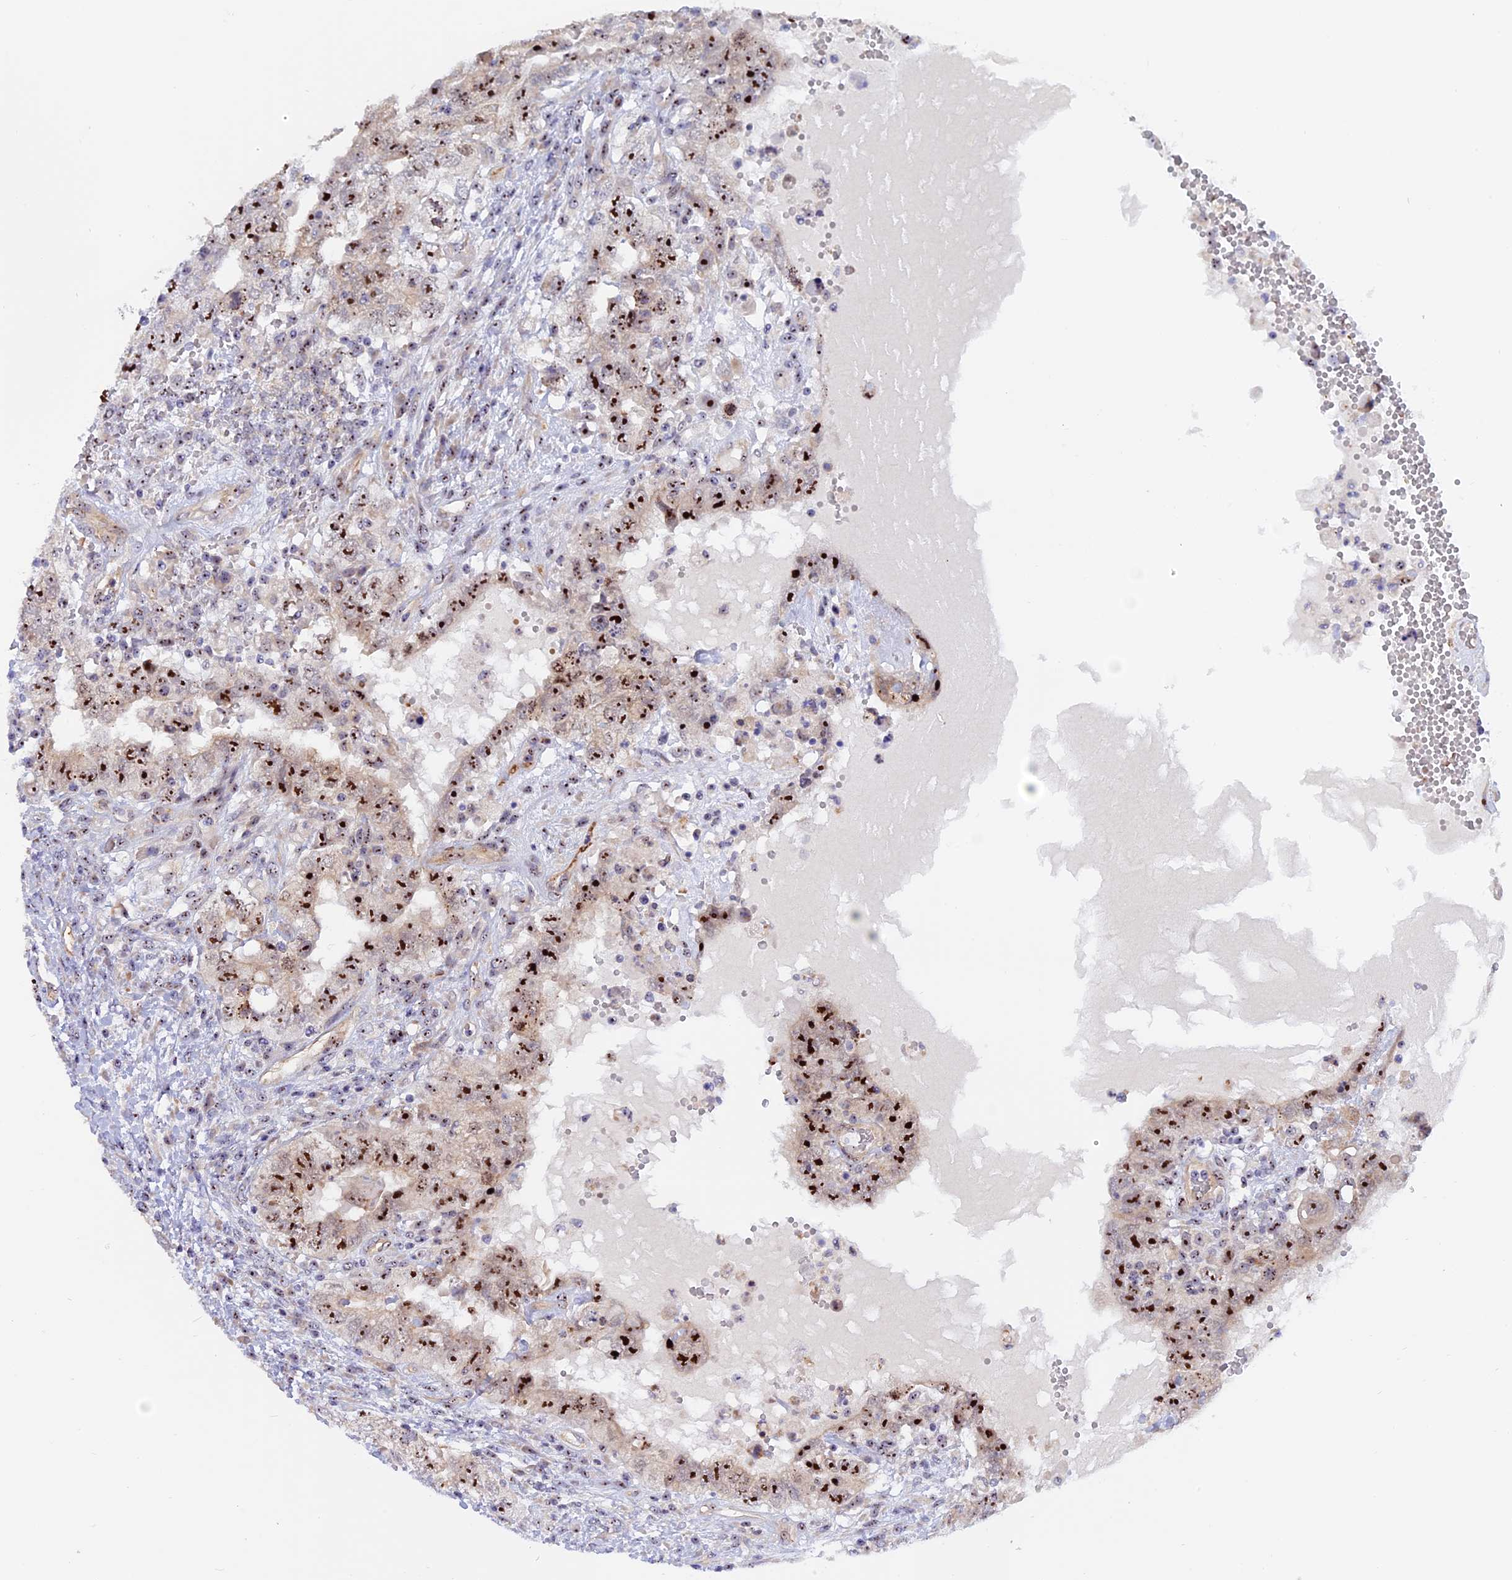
{"staining": {"intensity": "strong", "quantity": ">75%", "location": "nuclear"}, "tissue": "testis cancer", "cell_type": "Tumor cells", "image_type": "cancer", "snomed": [{"axis": "morphology", "description": "Carcinoma, Embryonal, NOS"}, {"axis": "topography", "description": "Testis"}], "caption": "IHC photomicrograph of neoplastic tissue: human testis cancer (embryonal carcinoma) stained using IHC exhibits high levels of strong protein expression localized specifically in the nuclear of tumor cells, appearing as a nuclear brown color.", "gene": "DBNDD1", "patient": {"sex": "male", "age": 26}}